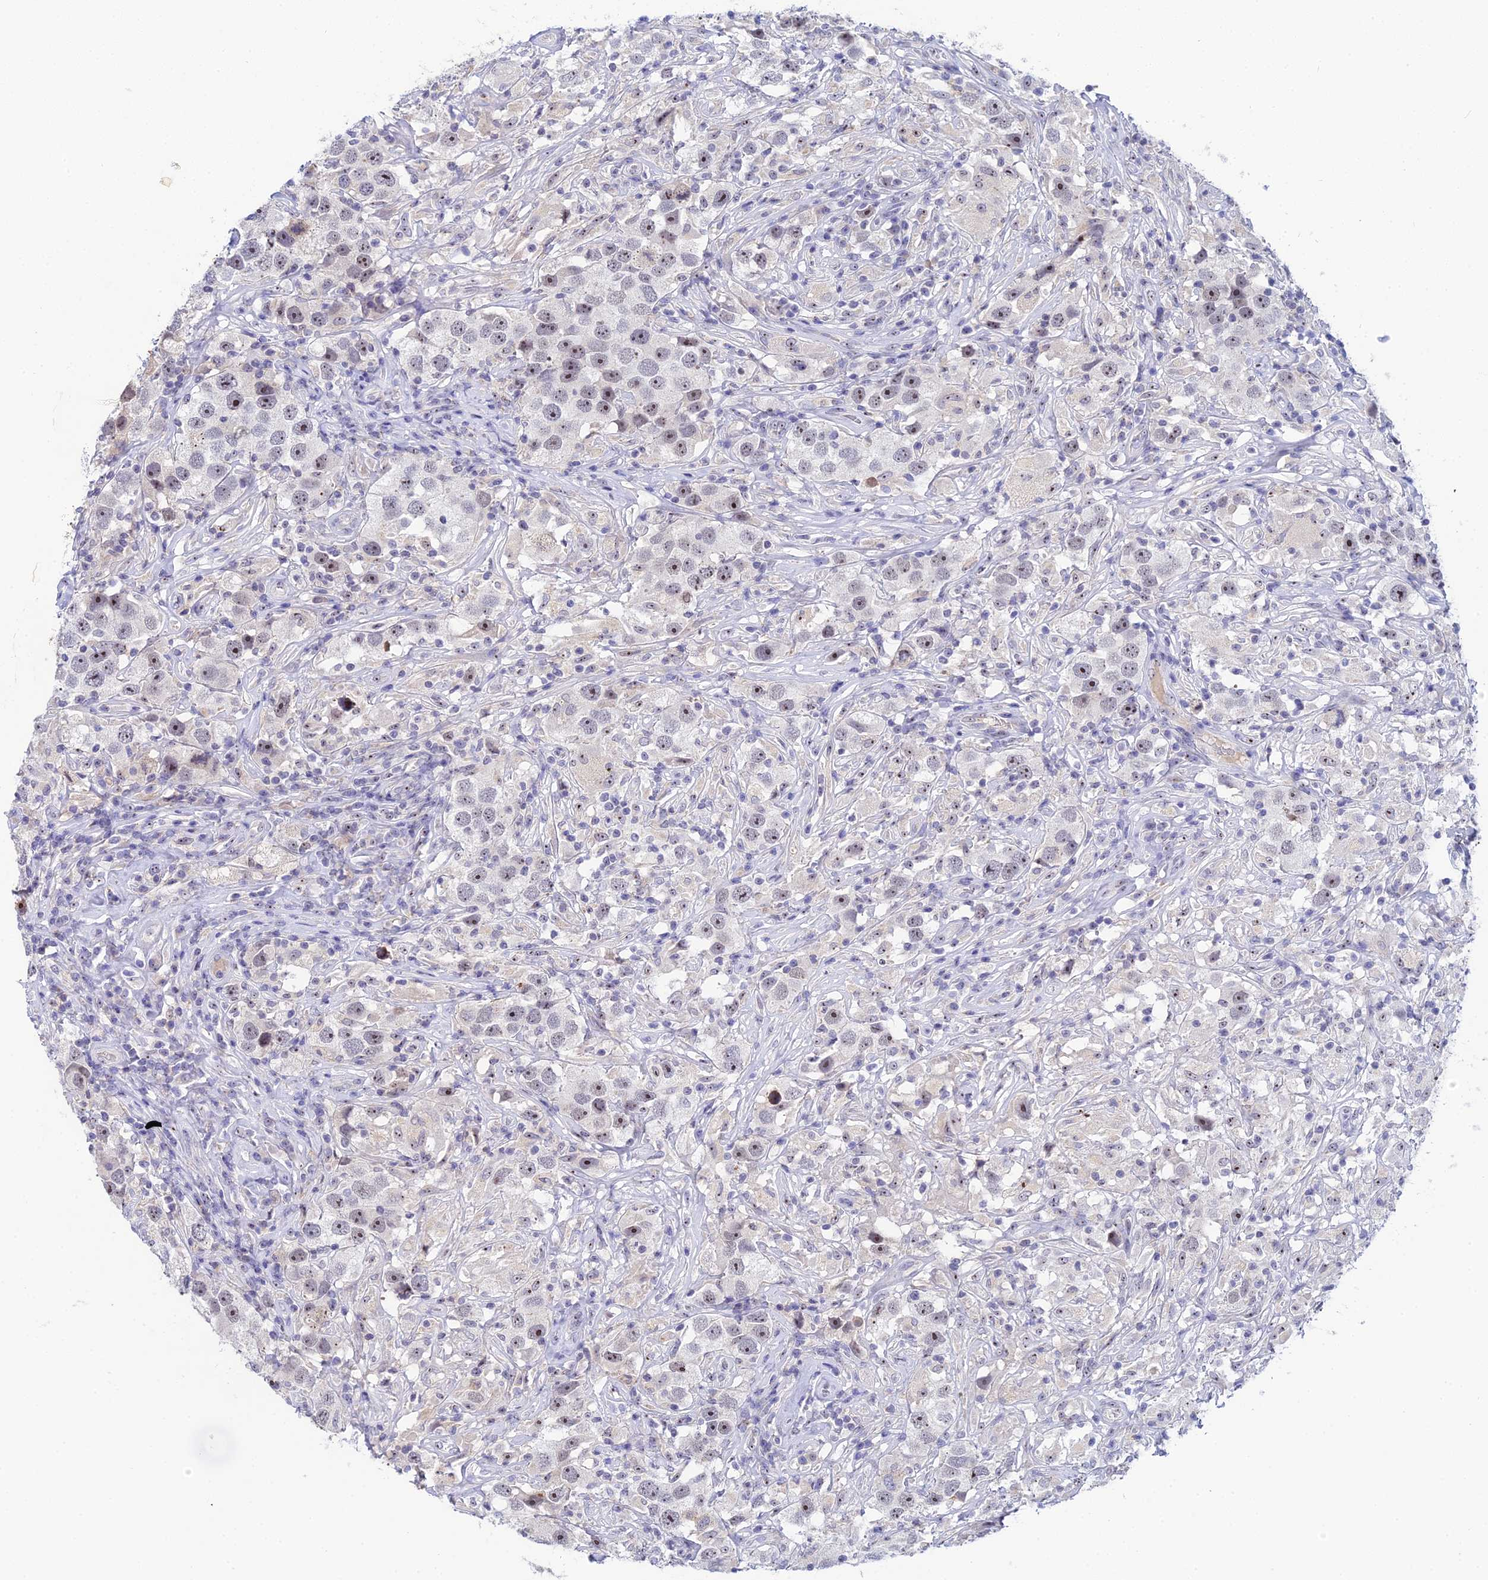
{"staining": {"intensity": "moderate", "quantity": "25%-75%", "location": "nuclear"}, "tissue": "testis cancer", "cell_type": "Tumor cells", "image_type": "cancer", "snomed": [{"axis": "morphology", "description": "Seminoma, NOS"}, {"axis": "topography", "description": "Testis"}], "caption": "Immunohistochemistry (IHC) staining of seminoma (testis), which shows medium levels of moderate nuclear expression in approximately 25%-75% of tumor cells indicating moderate nuclear protein expression. The staining was performed using DAB (3,3'-diaminobenzidine) (brown) for protein detection and nuclei were counterstained in hematoxylin (blue).", "gene": "PLPP4", "patient": {"sex": "male", "age": 49}}